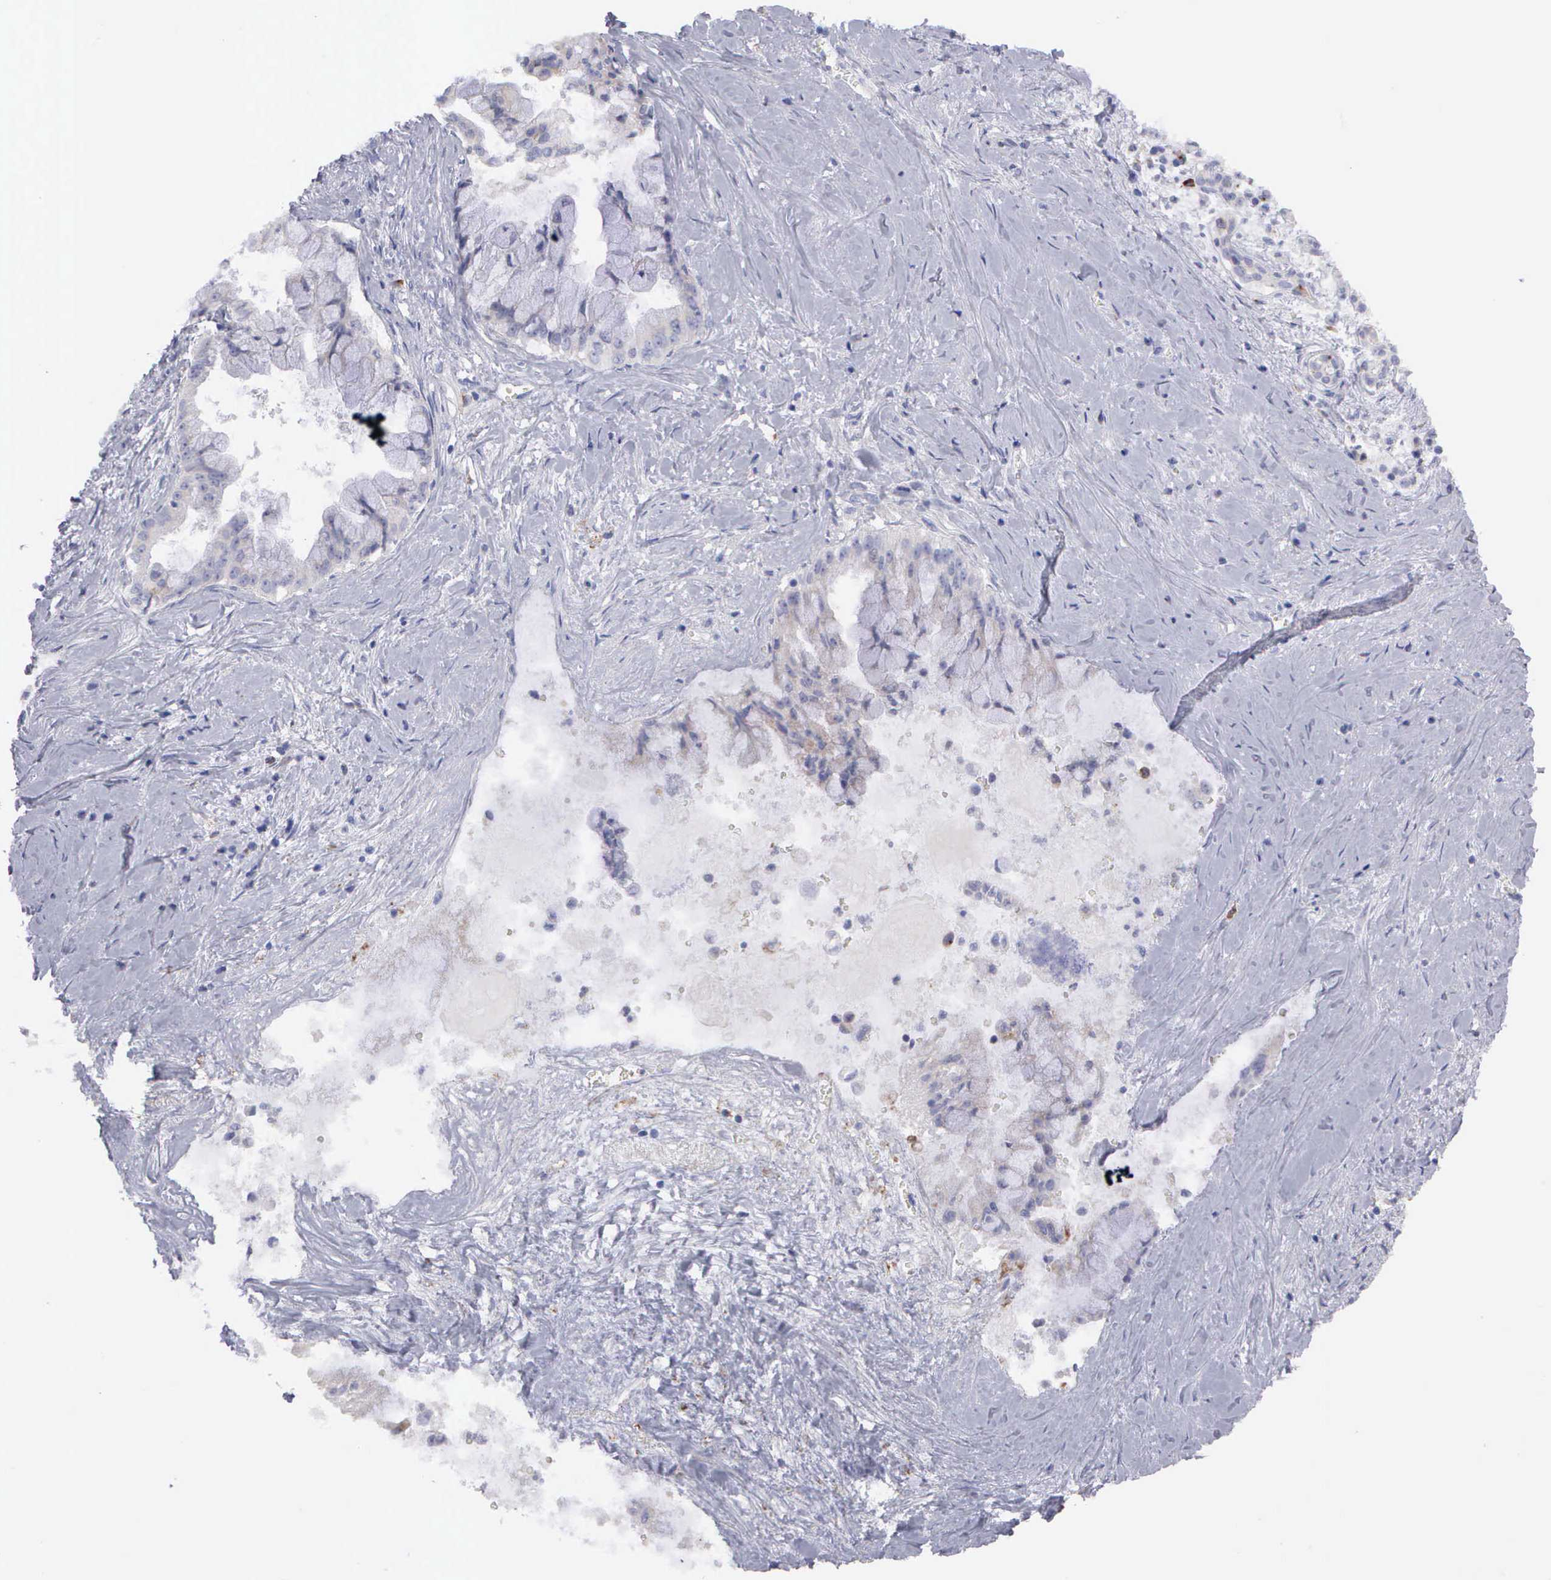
{"staining": {"intensity": "weak", "quantity": "<25%", "location": "cytoplasmic/membranous"}, "tissue": "pancreatic cancer", "cell_type": "Tumor cells", "image_type": "cancer", "snomed": [{"axis": "morphology", "description": "Adenocarcinoma, NOS"}, {"axis": "topography", "description": "Pancreas"}], "caption": "IHC of pancreatic adenocarcinoma exhibits no positivity in tumor cells.", "gene": "TYRP1", "patient": {"sex": "male", "age": 59}}